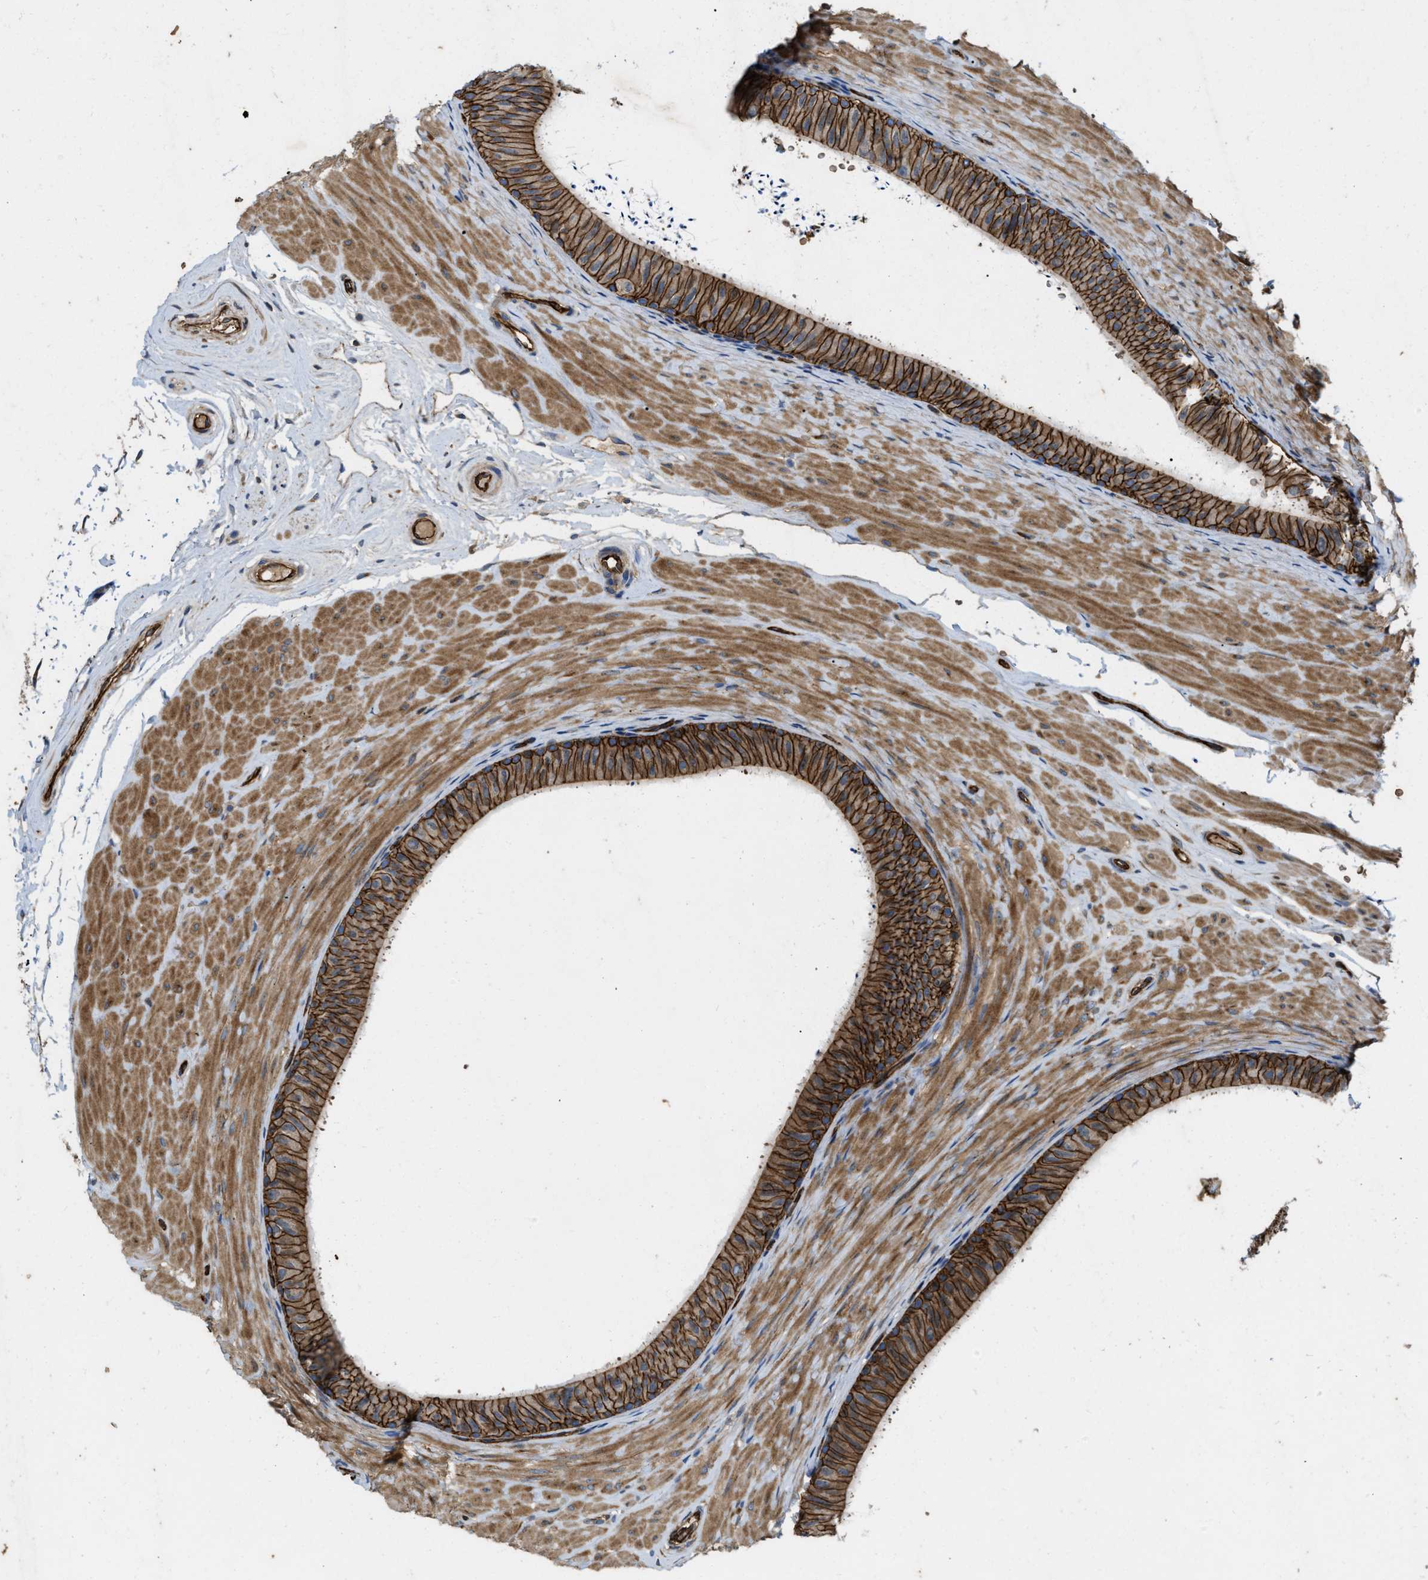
{"staining": {"intensity": "strong", "quantity": ">75%", "location": "cytoplasmic/membranous"}, "tissue": "epididymis", "cell_type": "Glandular cells", "image_type": "normal", "snomed": [{"axis": "morphology", "description": "Normal tissue, NOS"}, {"axis": "topography", "description": "Epididymis"}], "caption": "Unremarkable epididymis was stained to show a protein in brown. There is high levels of strong cytoplasmic/membranous expression in about >75% of glandular cells.", "gene": "ERC1", "patient": {"sex": "male", "age": 34}}